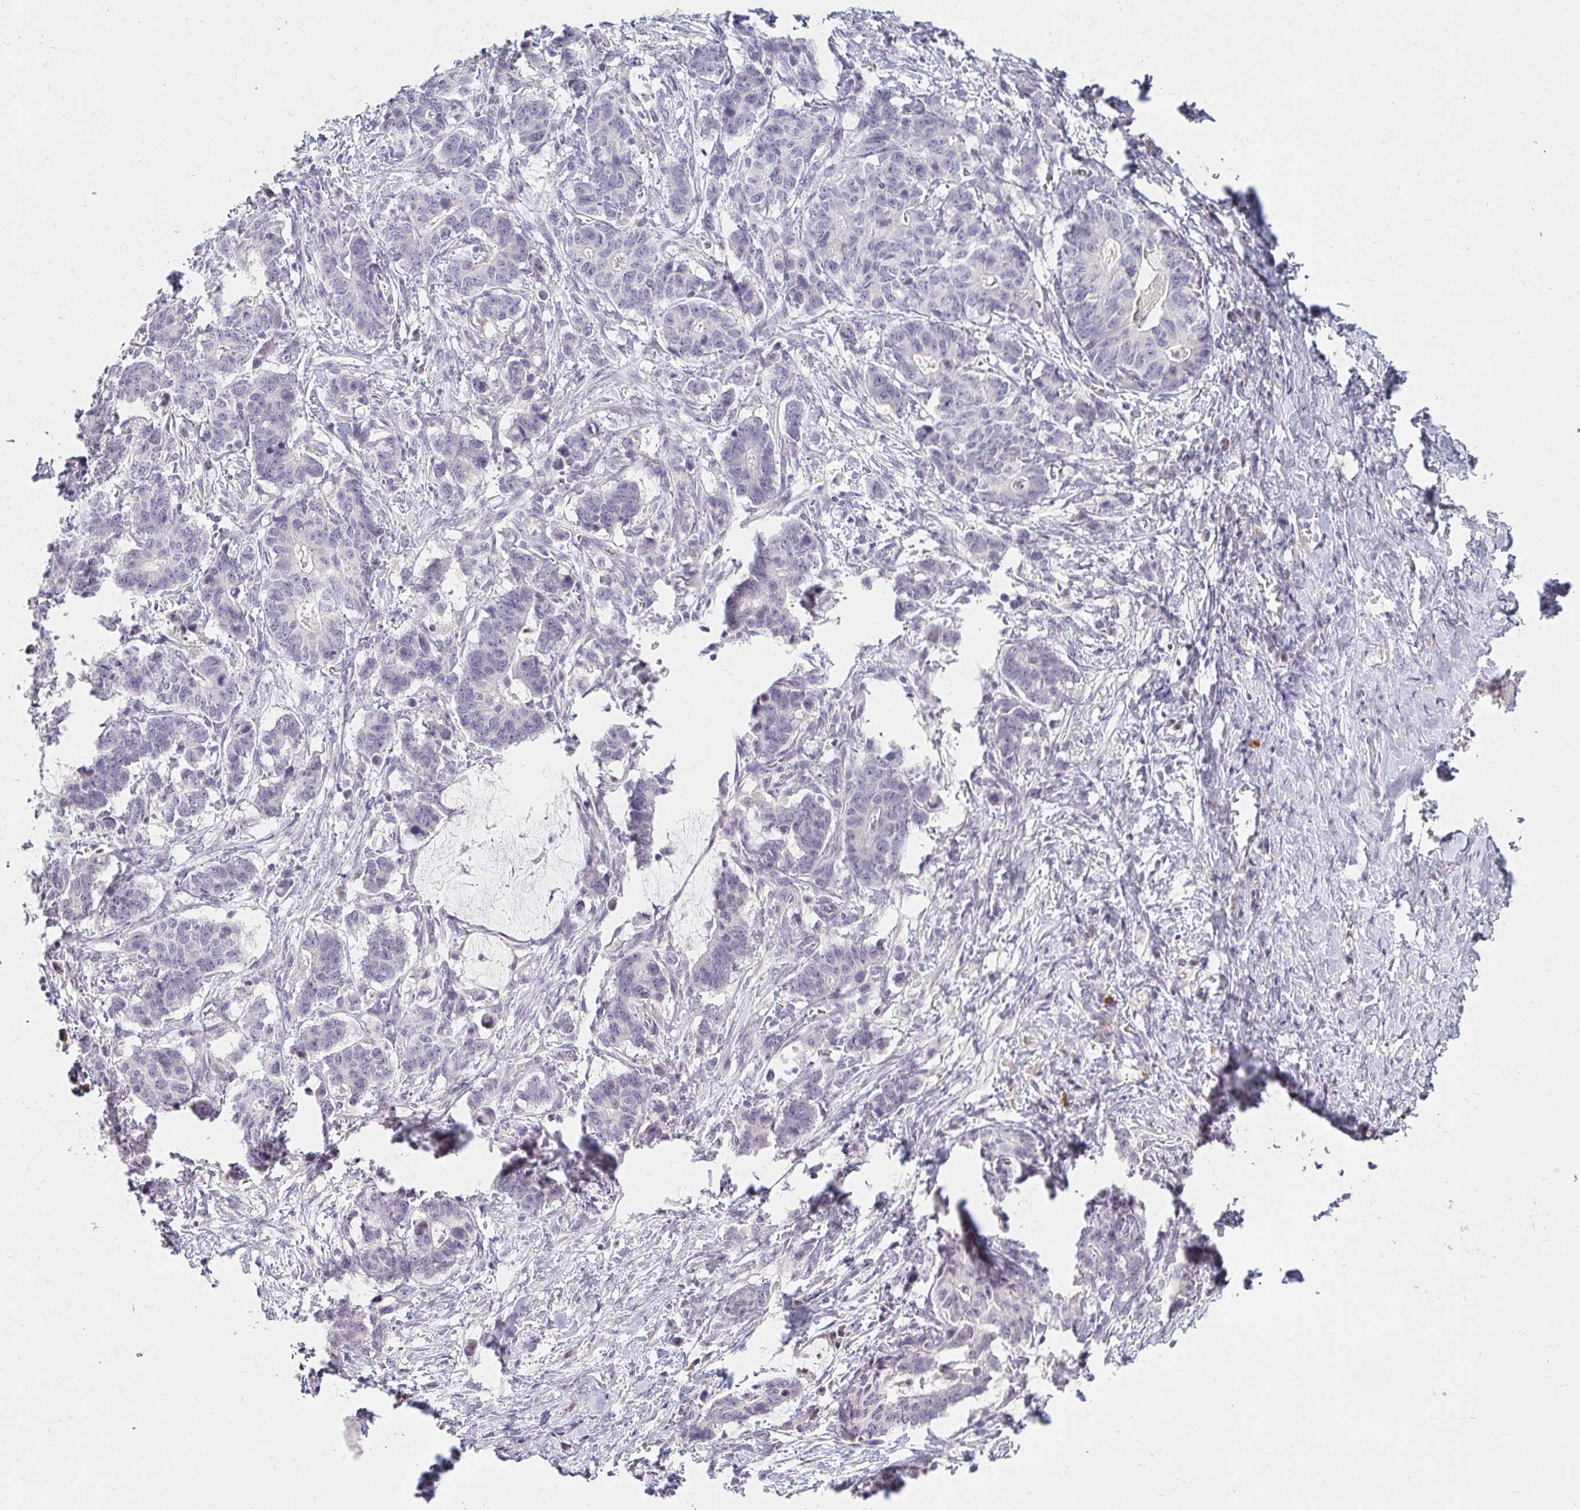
{"staining": {"intensity": "negative", "quantity": "none", "location": "none"}, "tissue": "stomach cancer", "cell_type": "Tumor cells", "image_type": "cancer", "snomed": [{"axis": "morphology", "description": "Normal tissue, NOS"}, {"axis": "morphology", "description": "Adenocarcinoma, NOS"}, {"axis": "topography", "description": "Stomach"}], "caption": "IHC of human stomach adenocarcinoma displays no staining in tumor cells.", "gene": "DDN", "patient": {"sex": "female", "age": 64}}